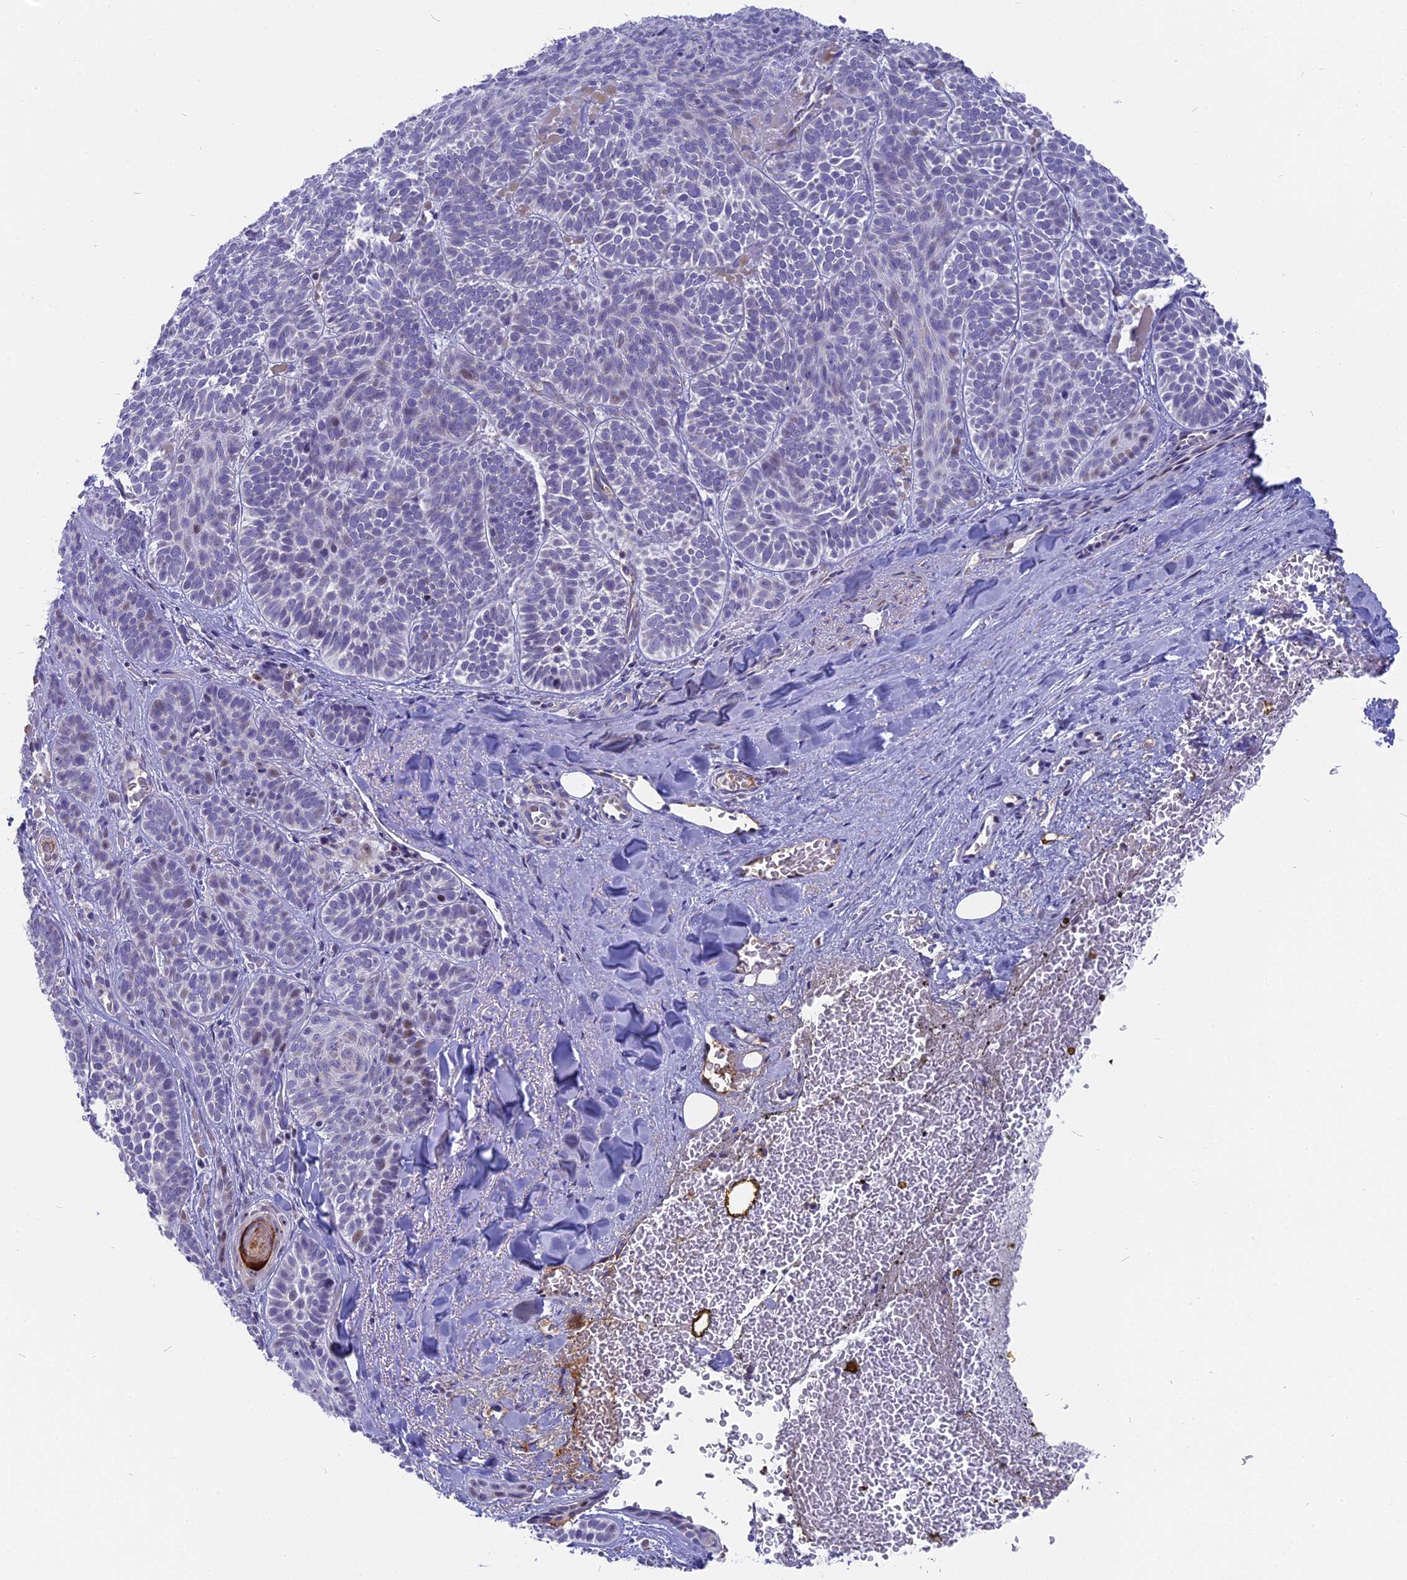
{"staining": {"intensity": "negative", "quantity": "none", "location": "none"}, "tissue": "skin cancer", "cell_type": "Tumor cells", "image_type": "cancer", "snomed": [{"axis": "morphology", "description": "Basal cell carcinoma"}, {"axis": "topography", "description": "Skin"}], "caption": "Immunohistochemical staining of skin basal cell carcinoma shows no significant expression in tumor cells. (Brightfield microscopy of DAB (3,3'-diaminobenzidine) immunohistochemistry at high magnification).", "gene": "DTWD1", "patient": {"sex": "male", "age": 85}}